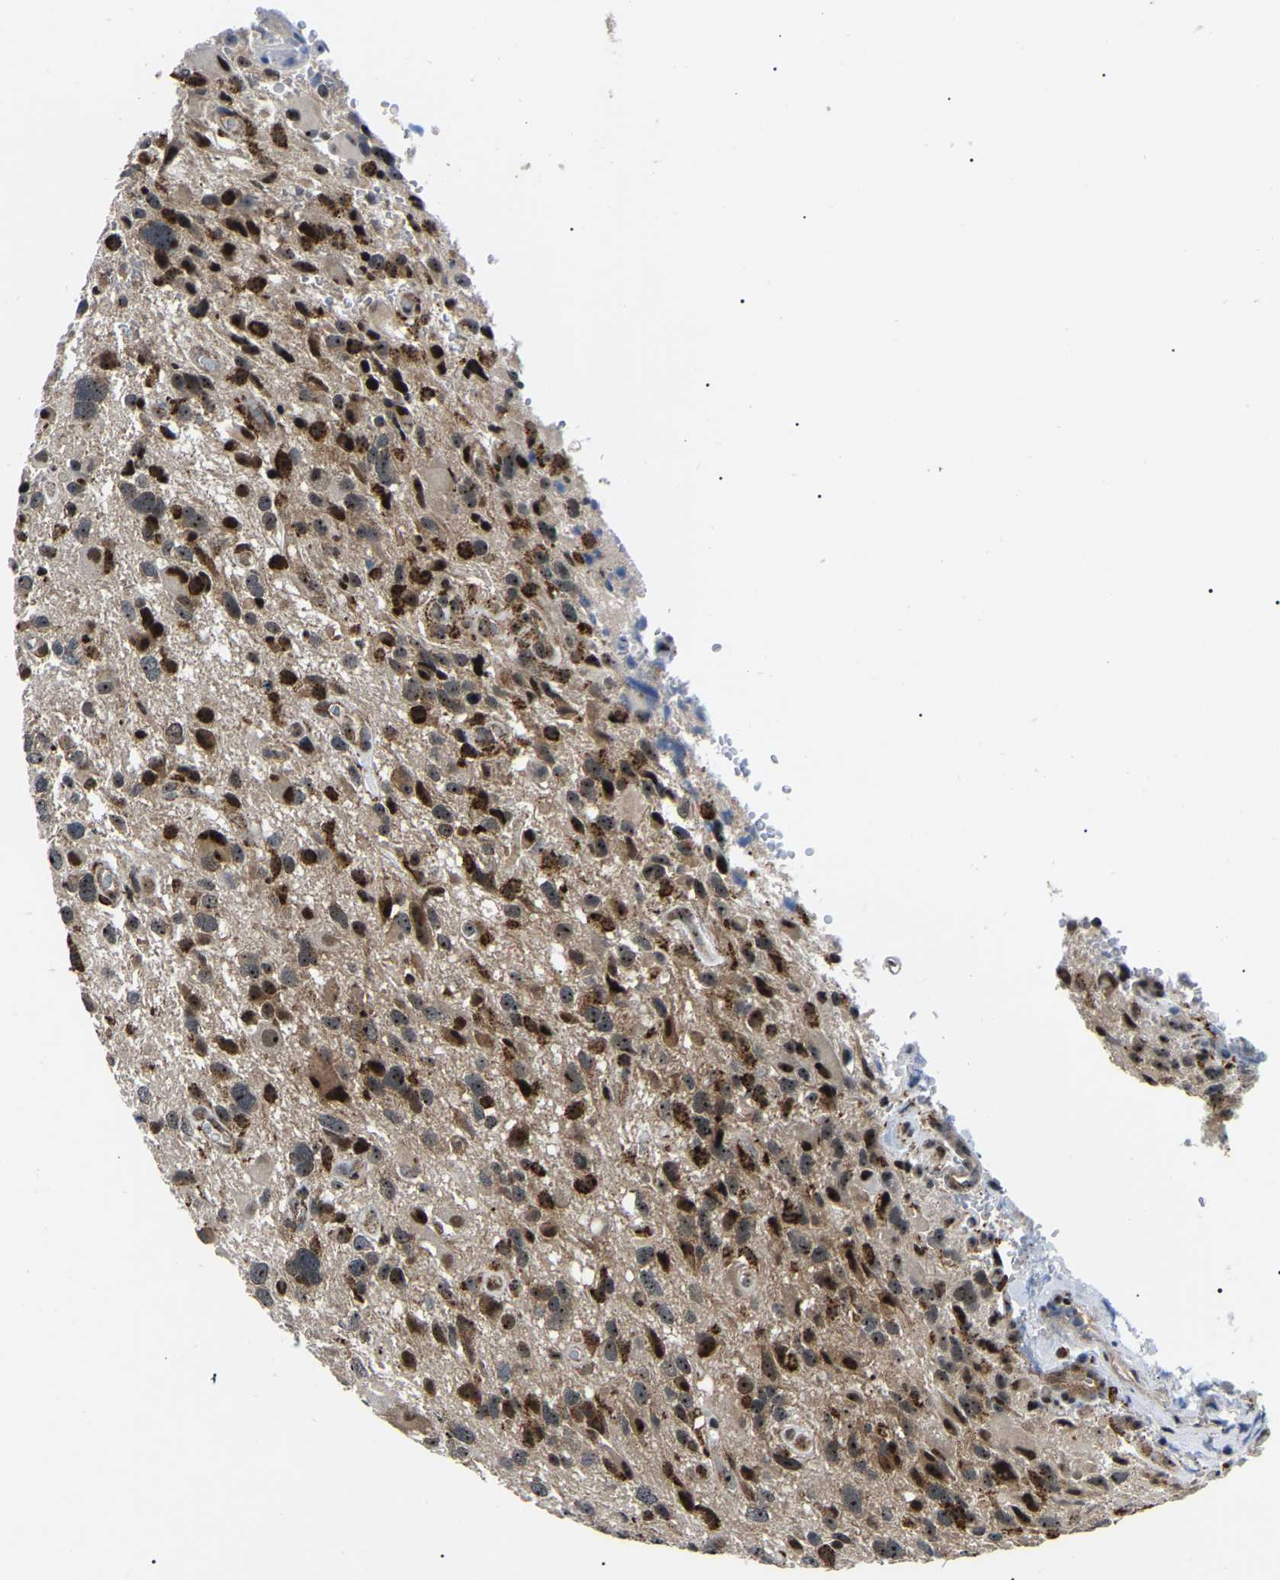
{"staining": {"intensity": "strong", "quantity": ">75%", "location": "nuclear"}, "tissue": "glioma", "cell_type": "Tumor cells", "image_type": "cancer", "snomed": [{"axis": "morphology", "description": "Glioma, malignant, High grade"}, {"axis": "topography", "description": "Brain"}], "caption": "This is a histology image of immunohistochemistry (IHC) staining of malignant high-grade glioma, which shows strong expression in the nuclear of tumor cells.", "gene": "RRP1B", "patient": {"sex": "male", "age": 33}}